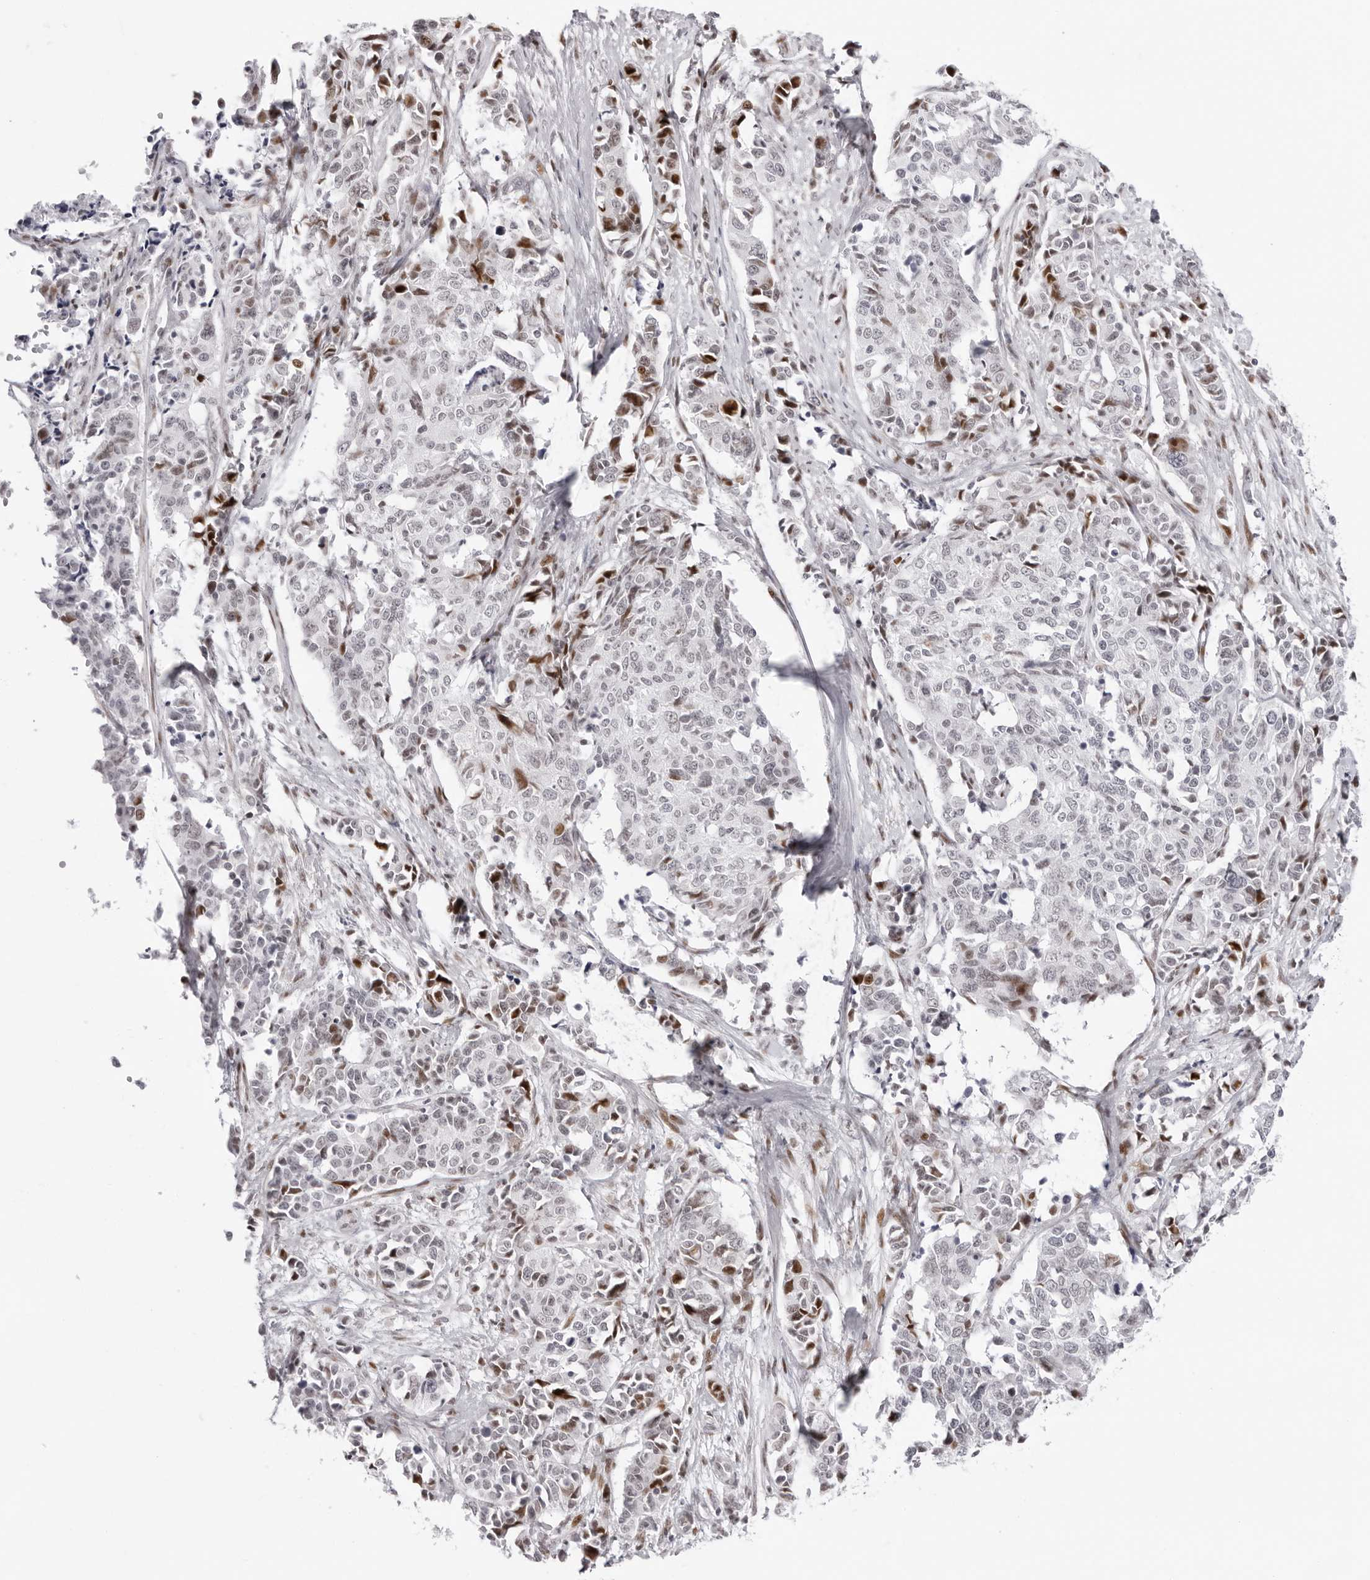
{"staining": {"intensity": "moderate", "quantity": "<25%", "location": "nuclear"}, "tissue": "cervical cancer", "cell_type": "Tumor cells", "image_type": "cancer", "snomed": [{"axis": "morphology", "description": "Normal tissue, NOS"}, {"axis": "morphology", "description": "Squamous cell carcinoma, NOS"}, {"axis": "topography", "description": "Cervix"}], "caption": "The image displays immunohistochemical staining of cervical cancer. There is moderate nuclear staining is seen in approximately <25% of tumor cells. (DAB (3,3'-diaminobenzidine) IHC with brightfield microscopy, high magnification).", "gene": "NTPCR", "patient": {"sex": "female", "age": 35}}